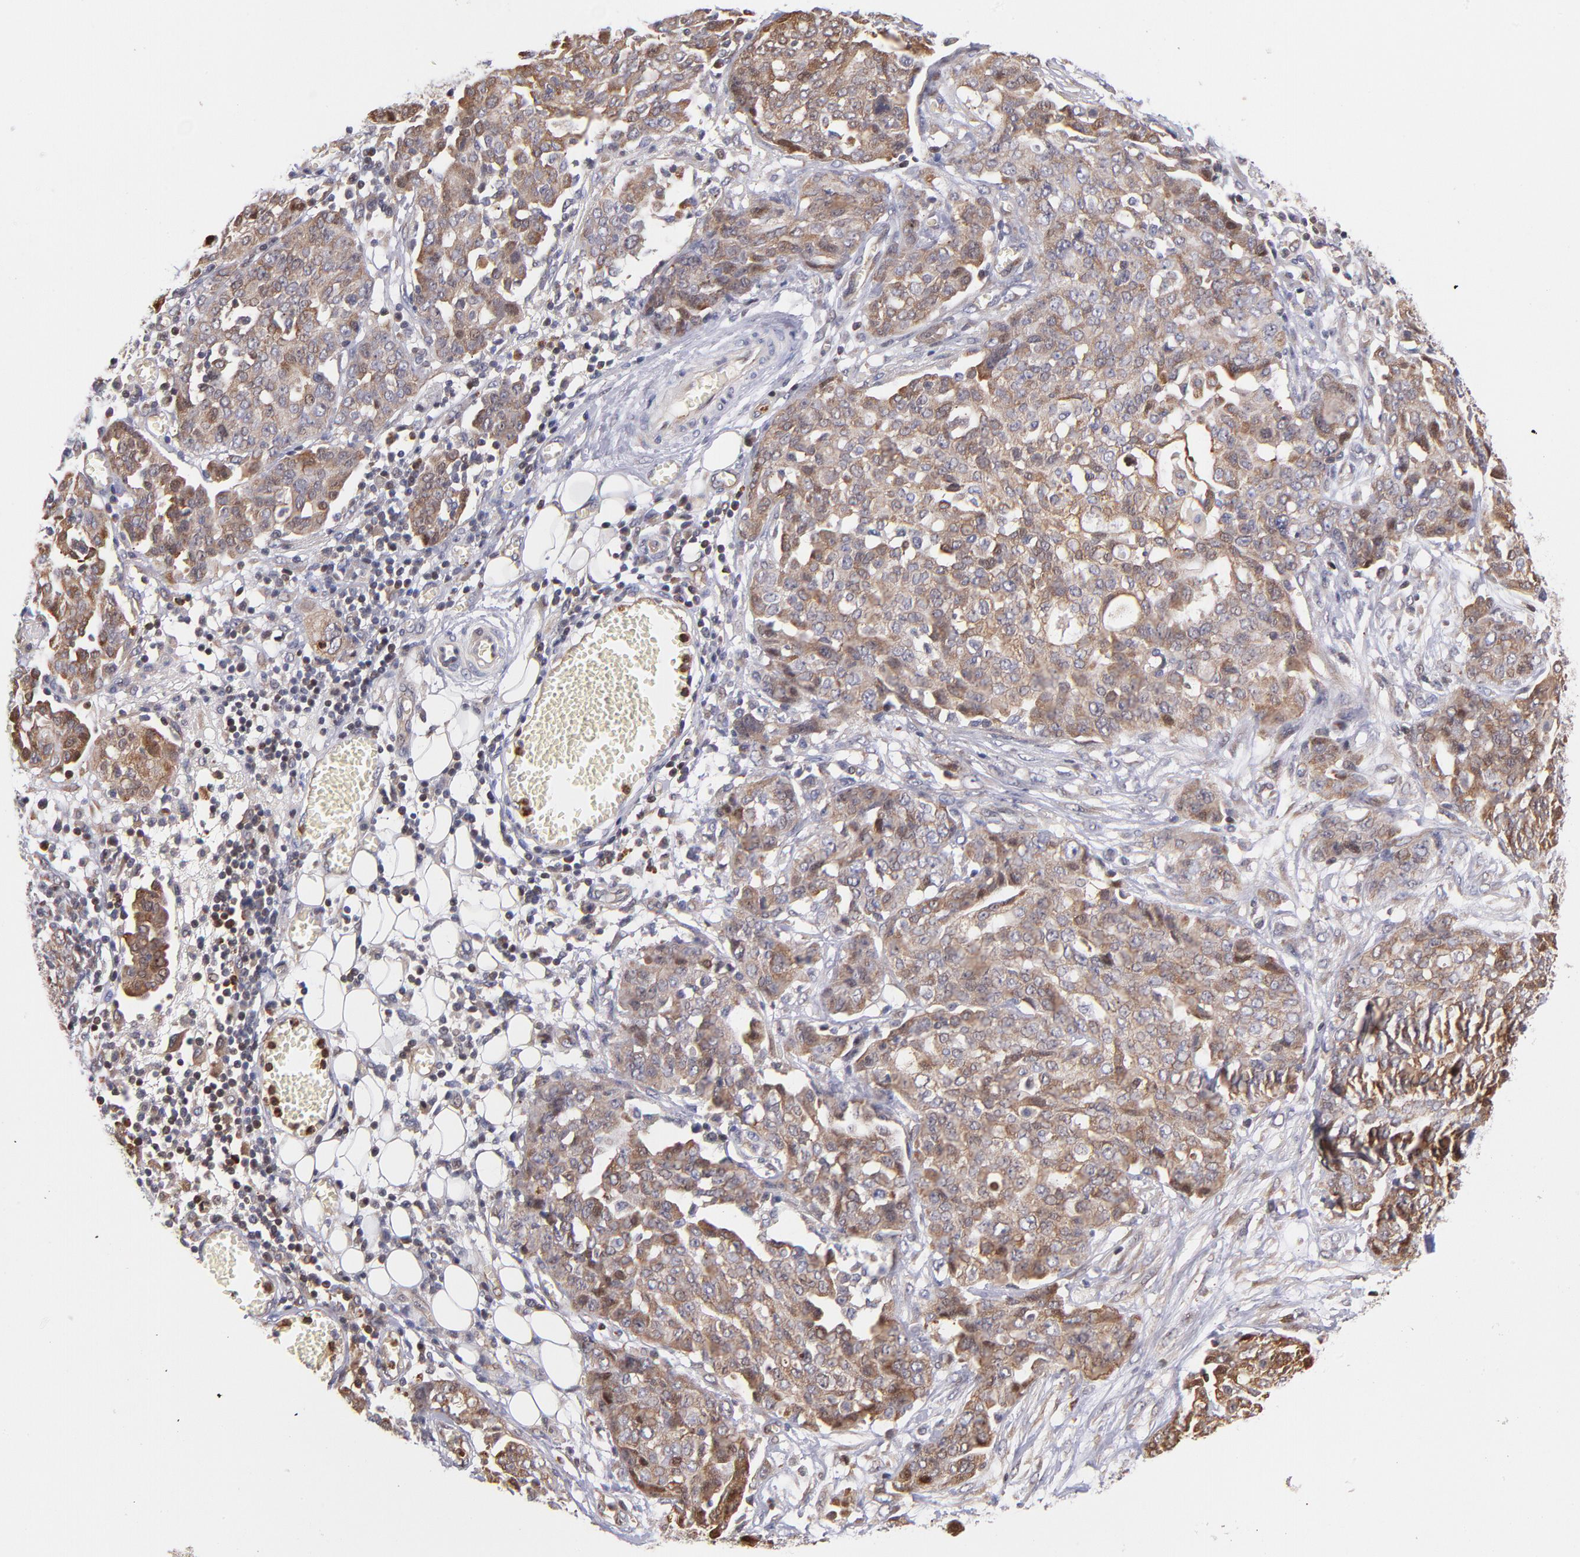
{"staining": {"intensity": "weak", "quantity": ">75%", "location": "cytoplasmic/membranous,nuclear"}, "tissue": "ovarian cancer", "cell_type": "Tumor cells", "image_type": "cancer", "snomed": [{"axis": "morphology", "description": "Cystadenocarcinoma, serous, NOS"}, {"axis": "topography", "description": "Soft tissue"}, {"axis": "topography", "description": "Ovary"}], "caption": "Immunohistochemical staining of human ovarian serous cystadenocarcinoma exhibits low levels of weak cytoplasmic/membranous and nuclear staining in about >75% of tumor cells.", "gene": "YWHAB", "patient": {"sex": "female", "age": 57}}